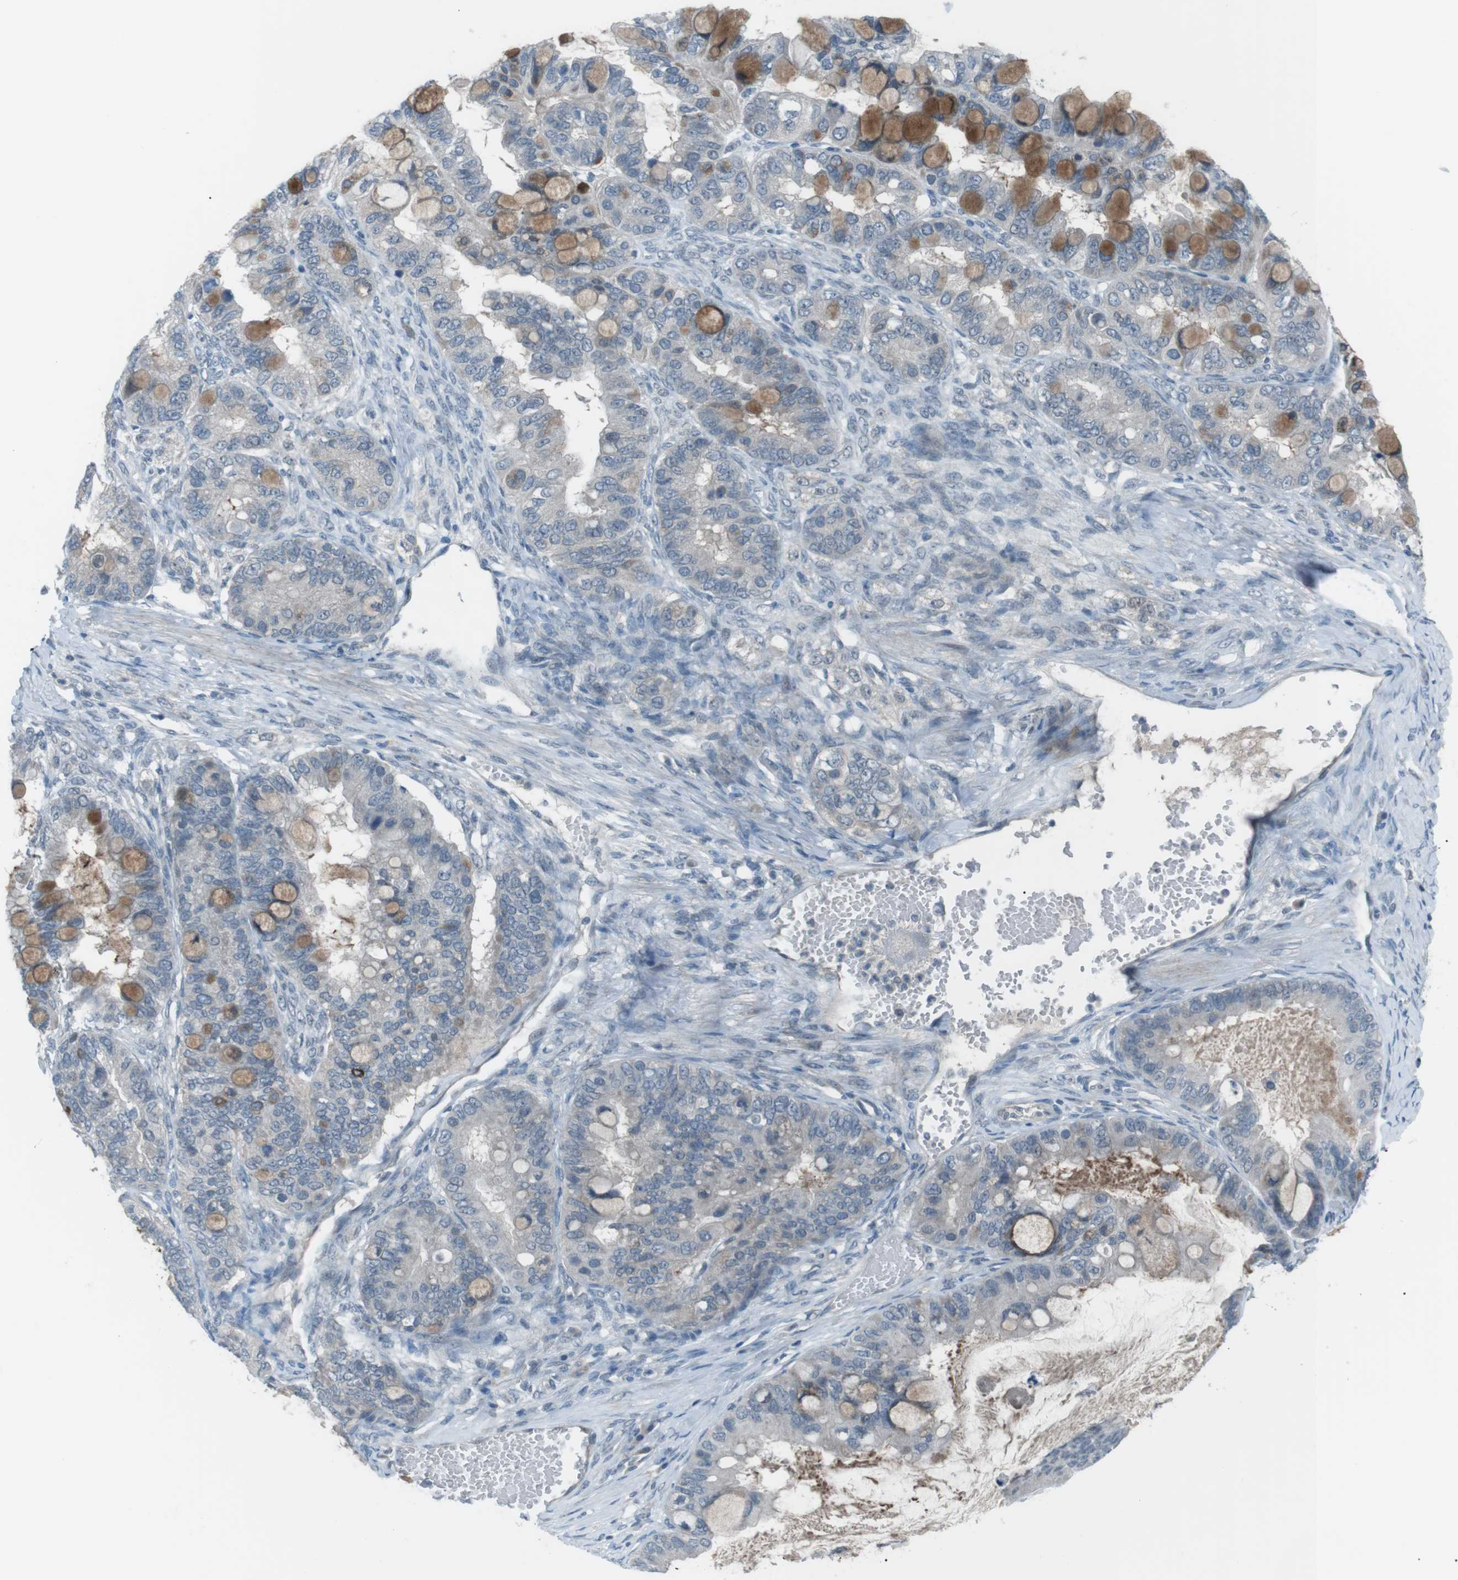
{"staining": {"intensity": "moderate", "quantity": "<25%", "location": "cytoplasmic/membranous"}, "tissue": "ovarian cancer", "cell_type": "Tumor cells", "image_type": "cancer", "snomed": [{"axis": "morphology", "description": "Cystadenocarcinoma, mucinous, NOS"}, {"axis": "topography", "description": "Ovary"}], "caption": "Protein staining demonstrates moderate cytoplasmic/membranous staining in approximately <25% of tumor cells in mucinous cystadenocarcinoma (ovarian).", "gene": "FCRLA", "patient": {"sex": "female", "age": 80}}